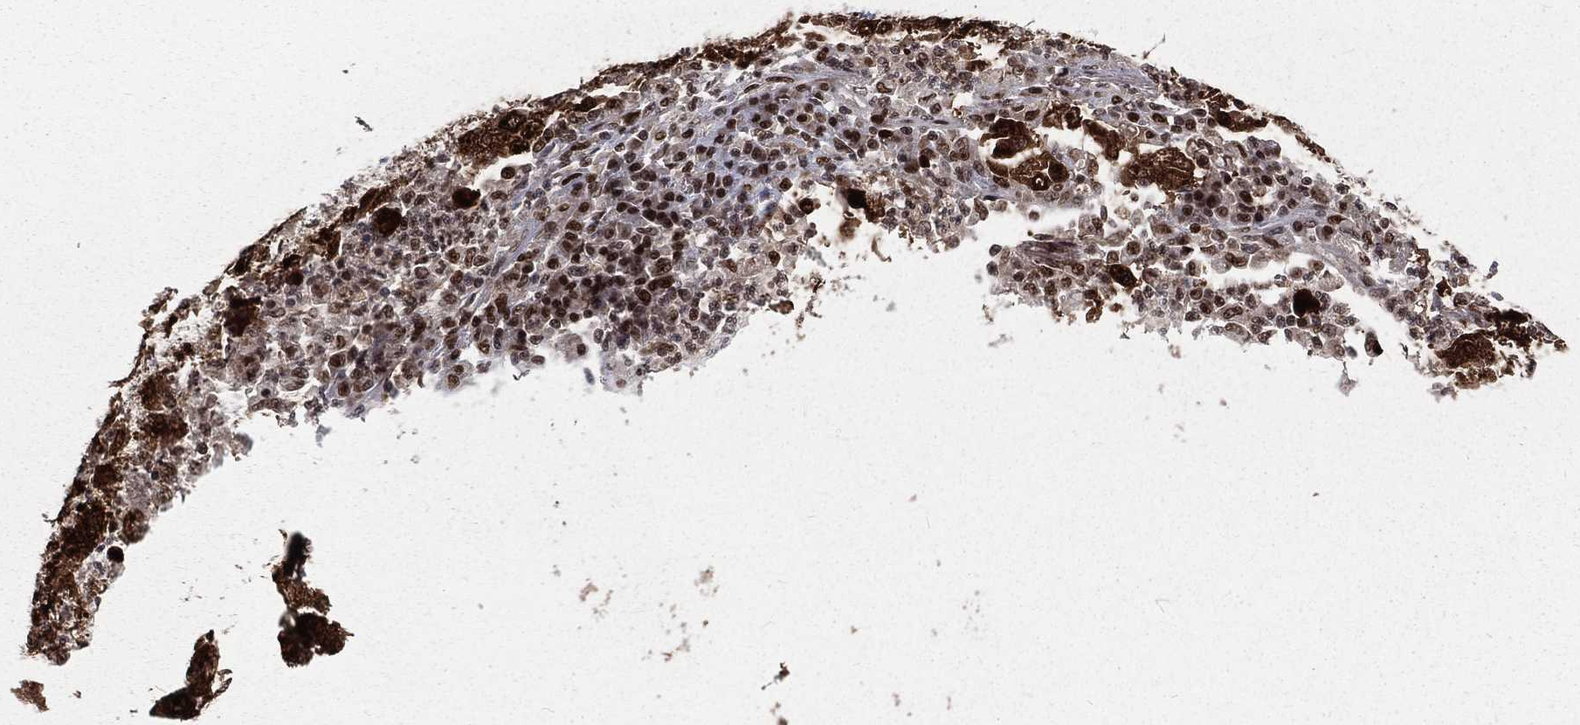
{"staining": {"intensity": "strong", "quantity": ">75%", "location": "nuclear"}, "tissue": "lung cancer", "cell_type": "Tumor cells", "image_type": "cancer", "snomed": [{"axis": "morphology", "description": "Adenocarcinoma, NOS"}, {"axis": "topography", "description": "Lung"}], "caption": "Lung cancer was stained to show a protein in brown. There is high levels of strong nuclear positivity in approximately >75% of tumor cells. Using DAB (3,3'-diaminobenzidine) (brown) and hematoxylin (blue) stains, captured at high magnification using brightfield microscopy.", "gene": "POLB", "patient": {"sex": "male", "age": 73}}